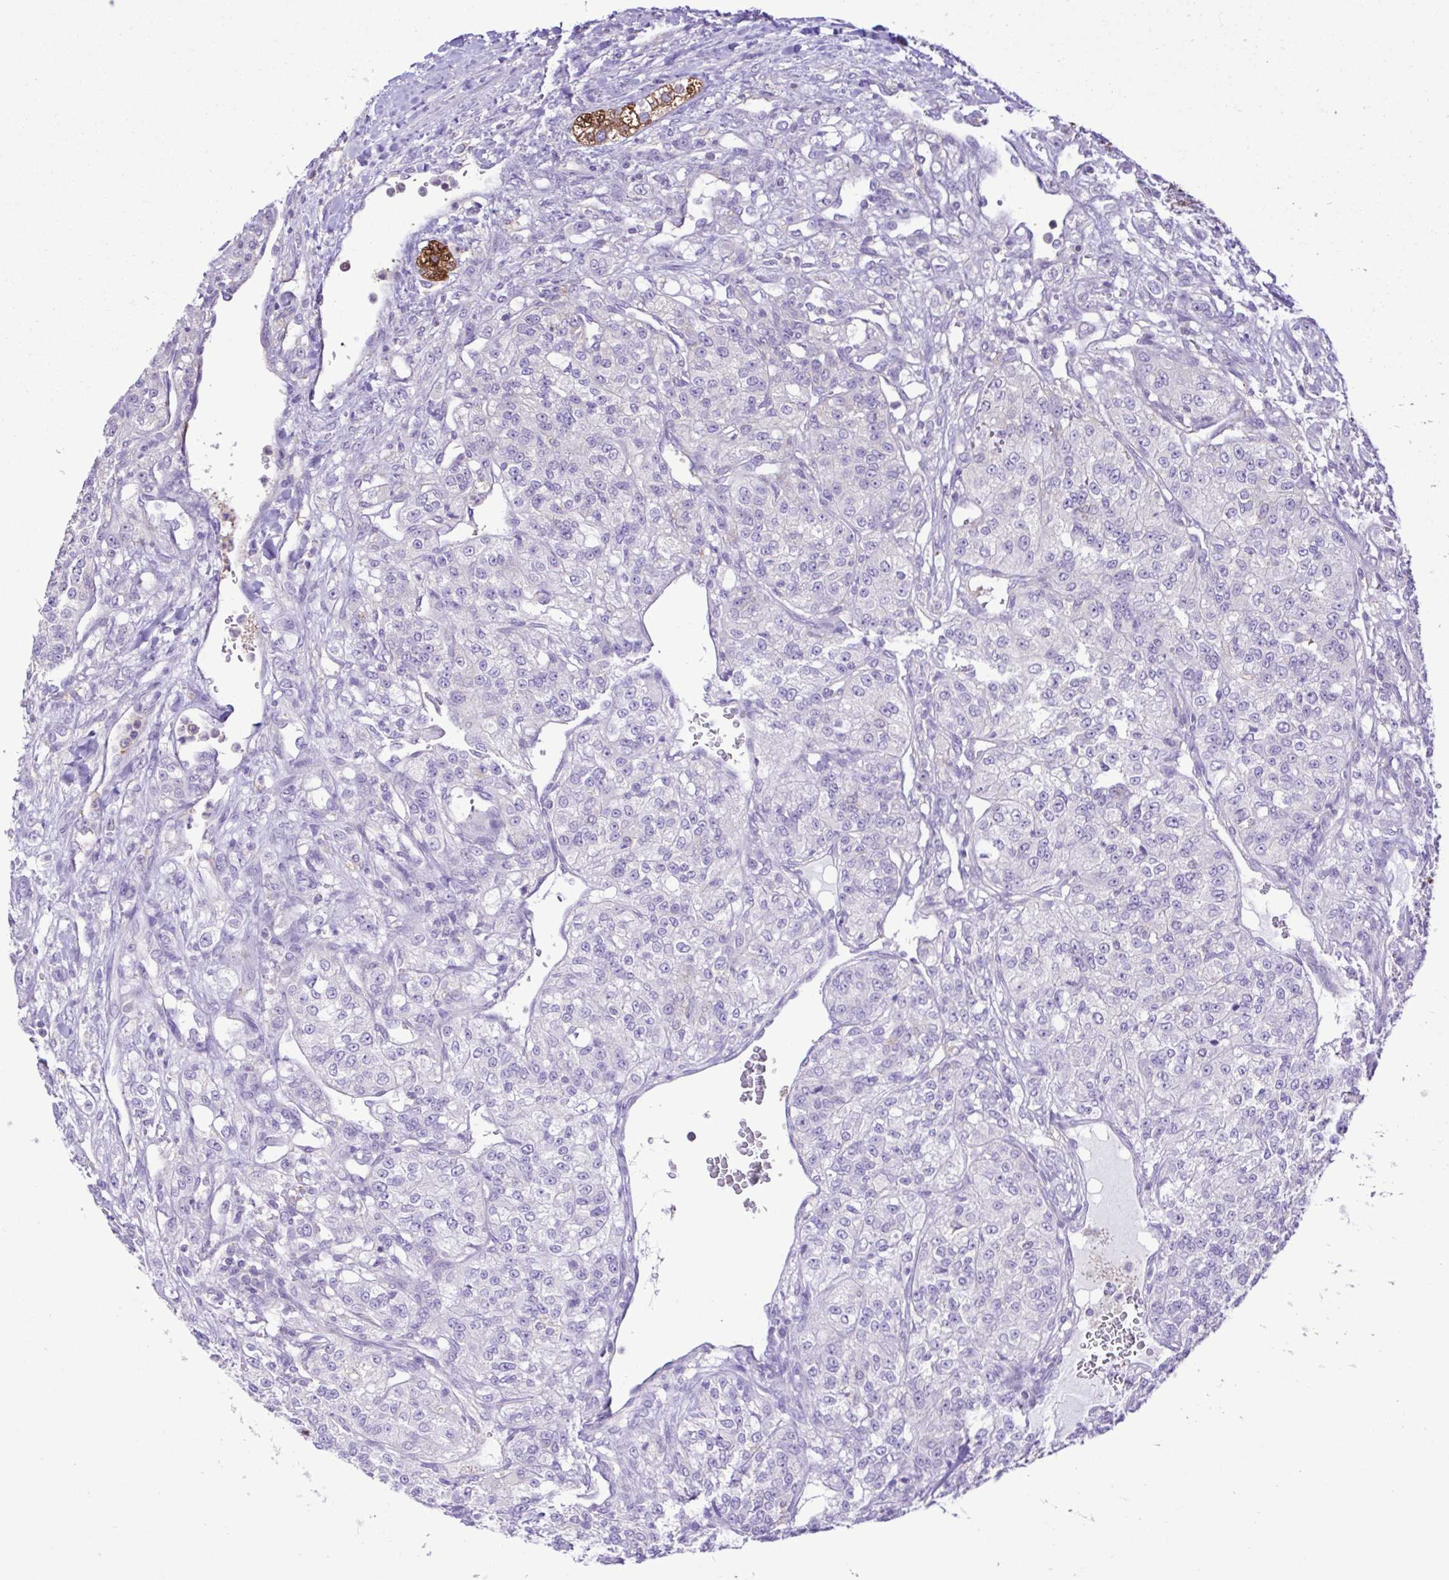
{"staining": {"intensity": "negative", "quantity": "none", "location": "none"}, "tissue": "renal cancer", "cell_type": "Tumor cells", "image_type": "cancer", "snomed": [{"axis": "morphology", "description": "Adenocarcinoma, NOS"}, {"axis": "topography", "description": "Kidney"}], "caption": "There is no significant positivity in tumor cells of adenocarcinoma (renal).", "gene": "CYP17A1", "patient": {"sex": "female", "age": 63}}